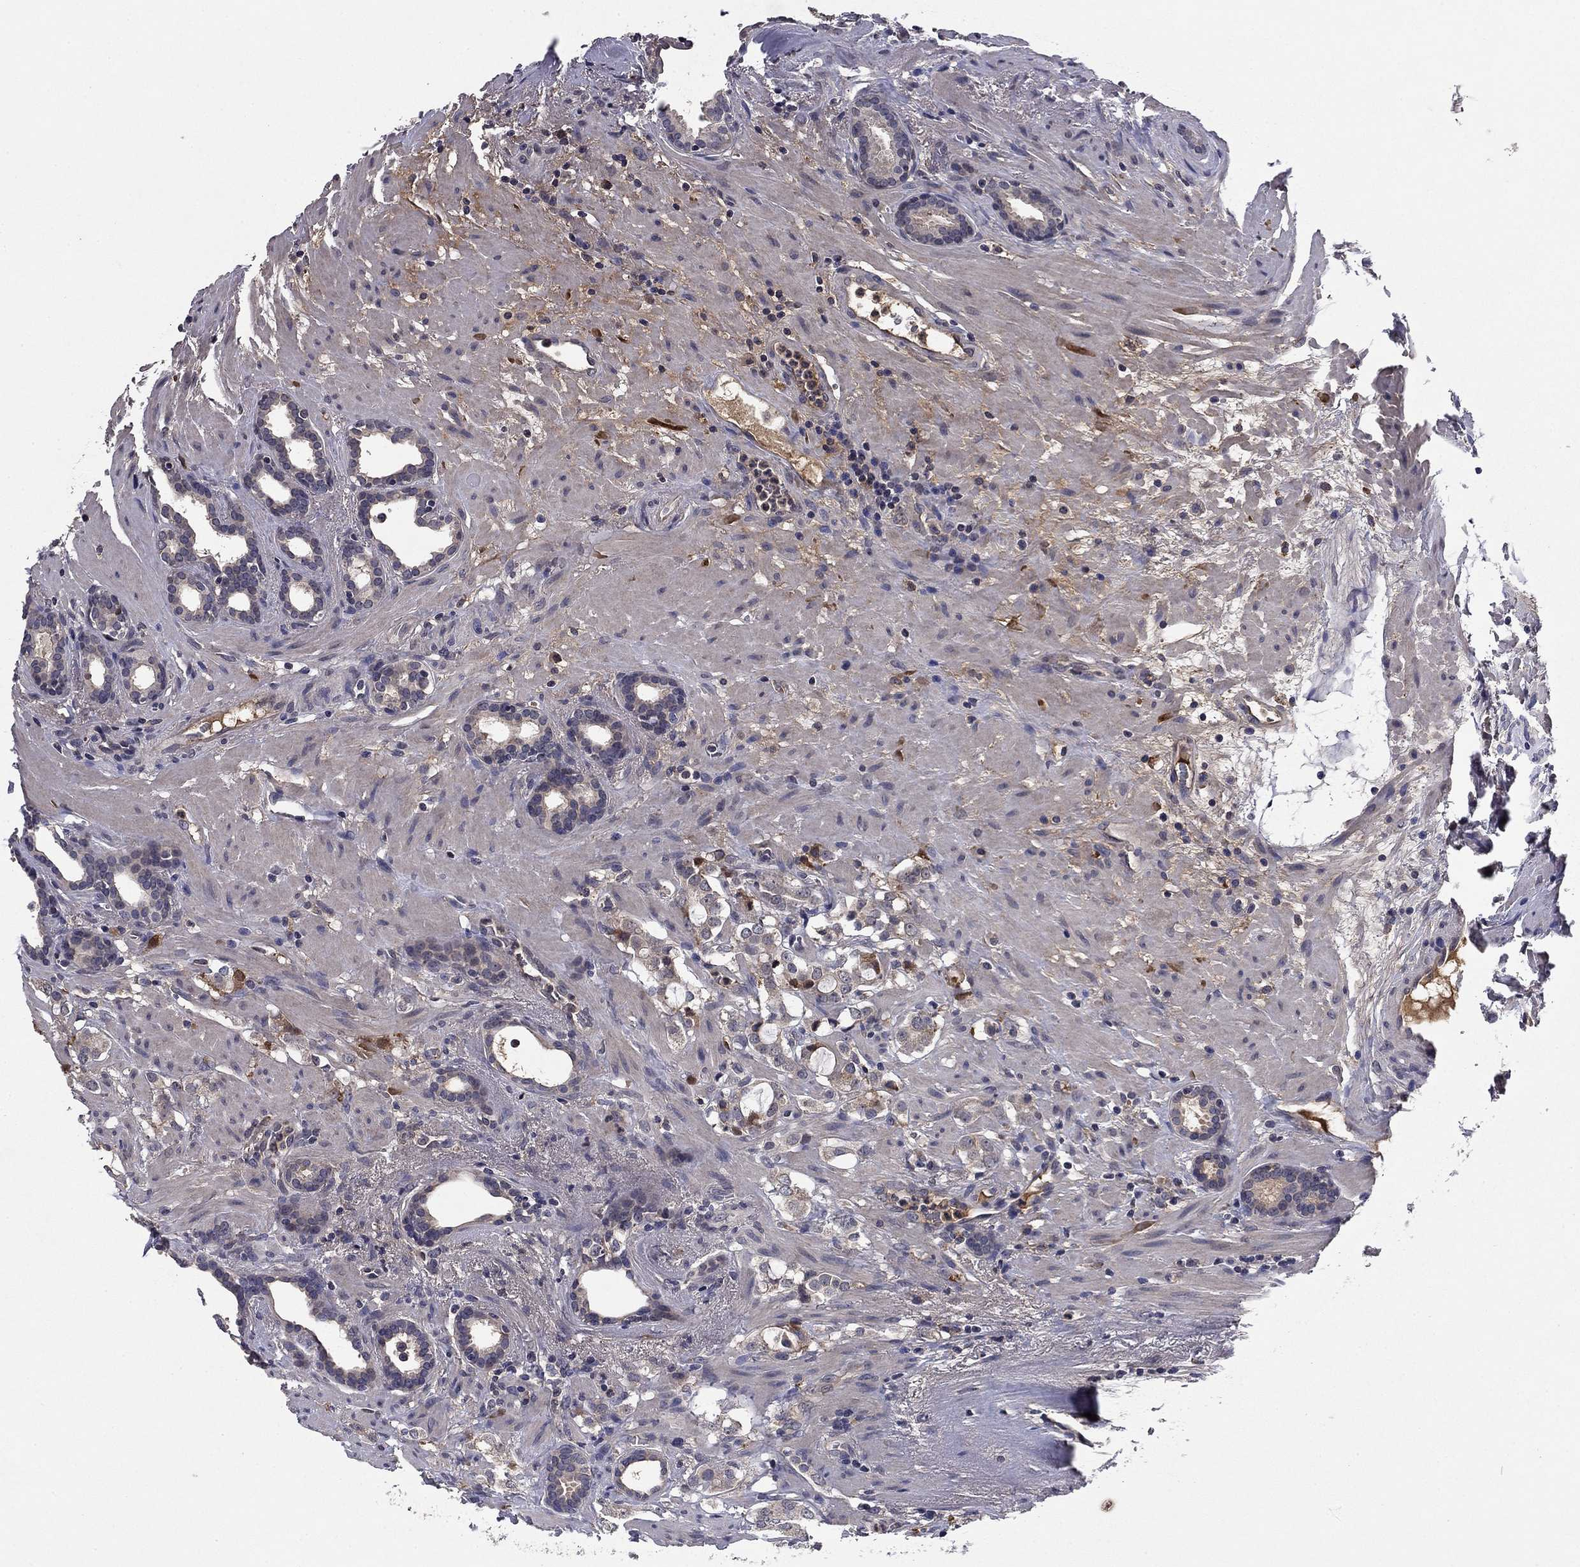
{"staining": {"intensity": "negative", "quantity": "none", "location": "none"}, "tissue": "prostate cancer", "cell_type": "Tumor cells", "image_type": "cancer", "snomed": [{"axis": "morphology", "description": "Adenocarcinoma, NOS"}, {"axis": "topography", "description": "Prostate"}], "caption": "Immunohistochemistry (IHC) histopathology image of neoplastic tissue: prostate cancer (adenocarcinoma) stained with DAB demonstrates no significant protein expression in tumor cells.", "gene": "PROS1", "patient": {"sex": "male", "age": 66}}